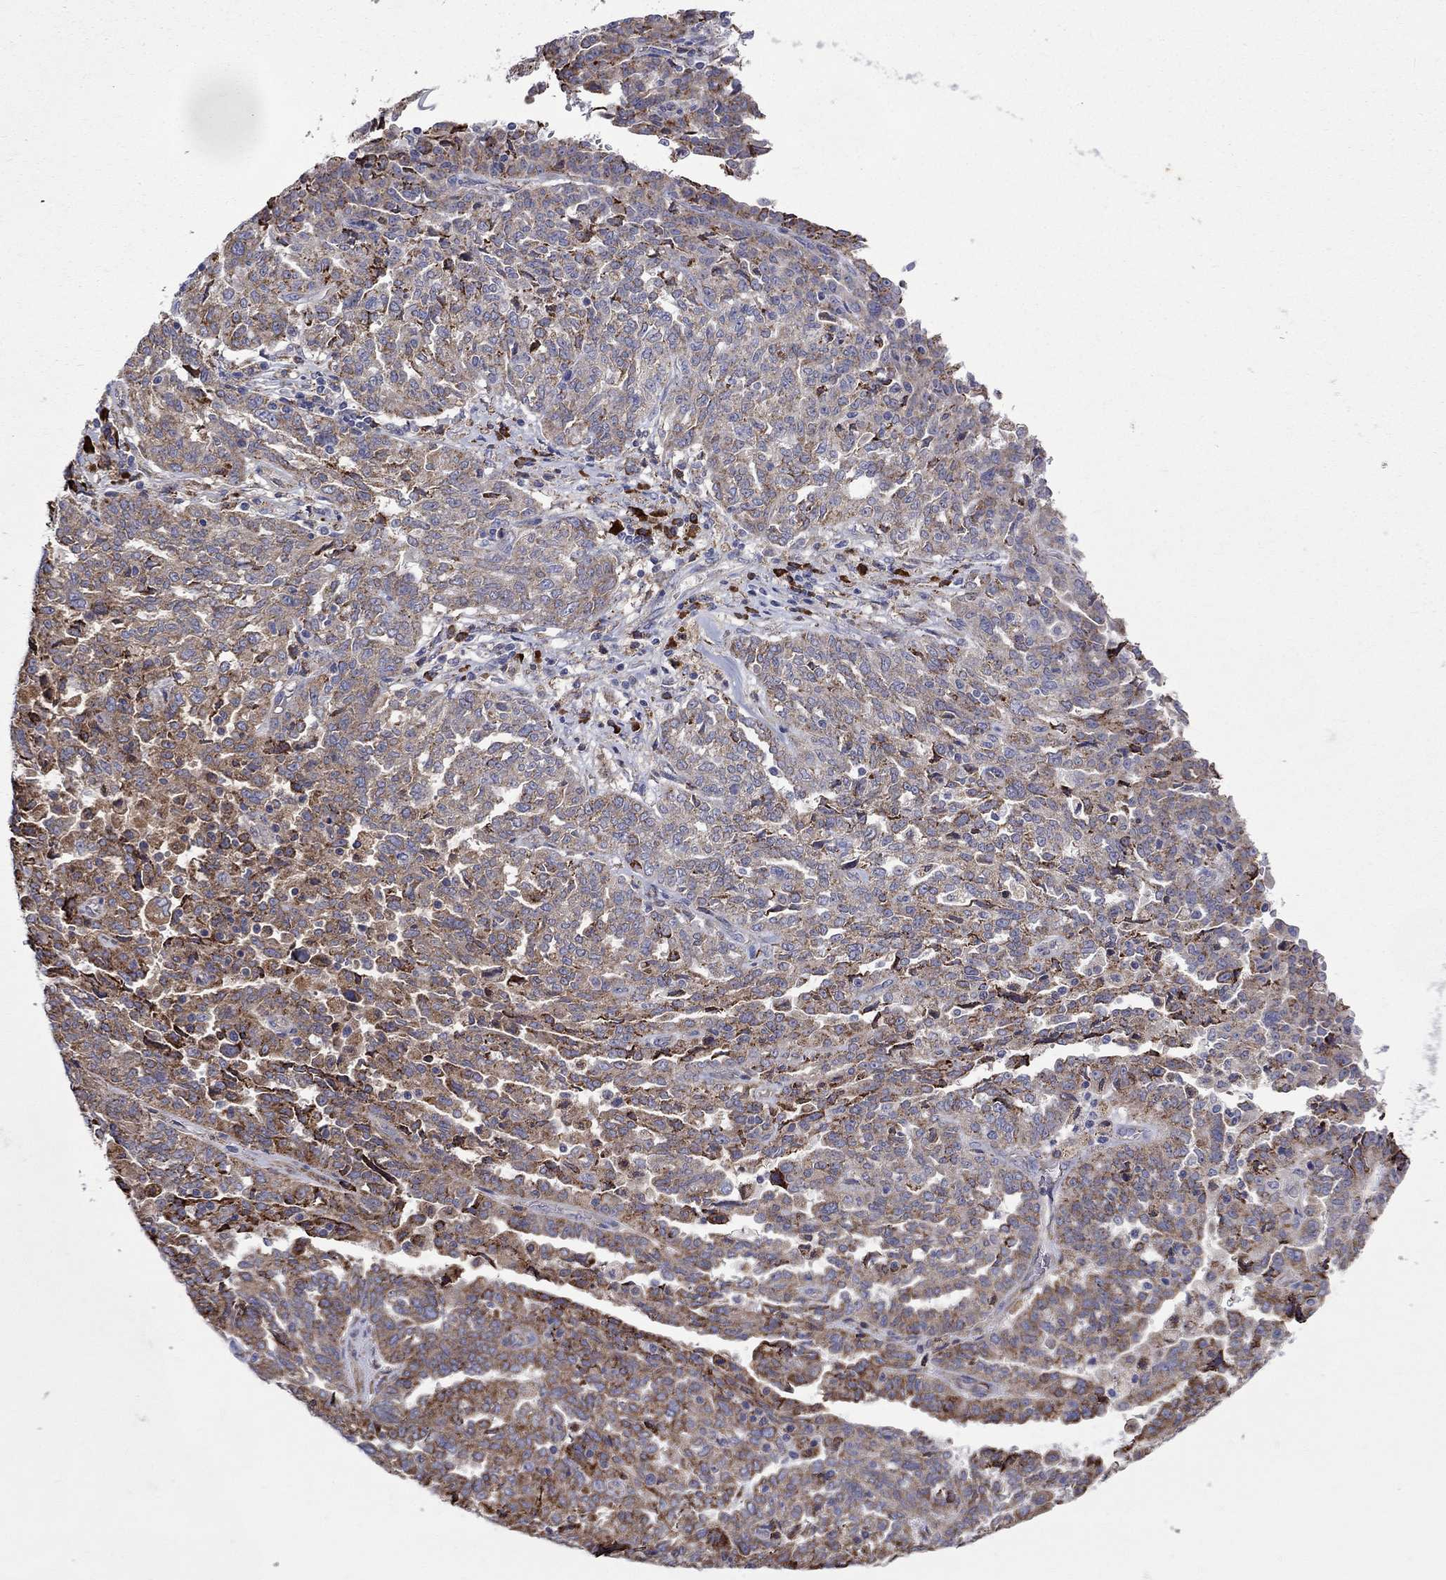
{"staining": {"intensity": "moderate", "quantity": "25%-75%", "location": "cytoplasmic/membranous"}, "tissue": "ovarian cancer", "cell_type": "Tumor cells", "image_type": "cancer", "snomed": [{"axis": "morphology", "description": "Cystadenocarcinoma, serous, NOS"}, {"axis": "topography", "description": "Ovary"}], "caption": "Immunohistochemical staining of ovarian serous cystadenocarcinoma displays moderate cytoplasmic/membranous protein positivity in approximately 25%-75% of tumor cells.", "gene": "ASNS", "patient": {"sex": "female", "age": 67}}